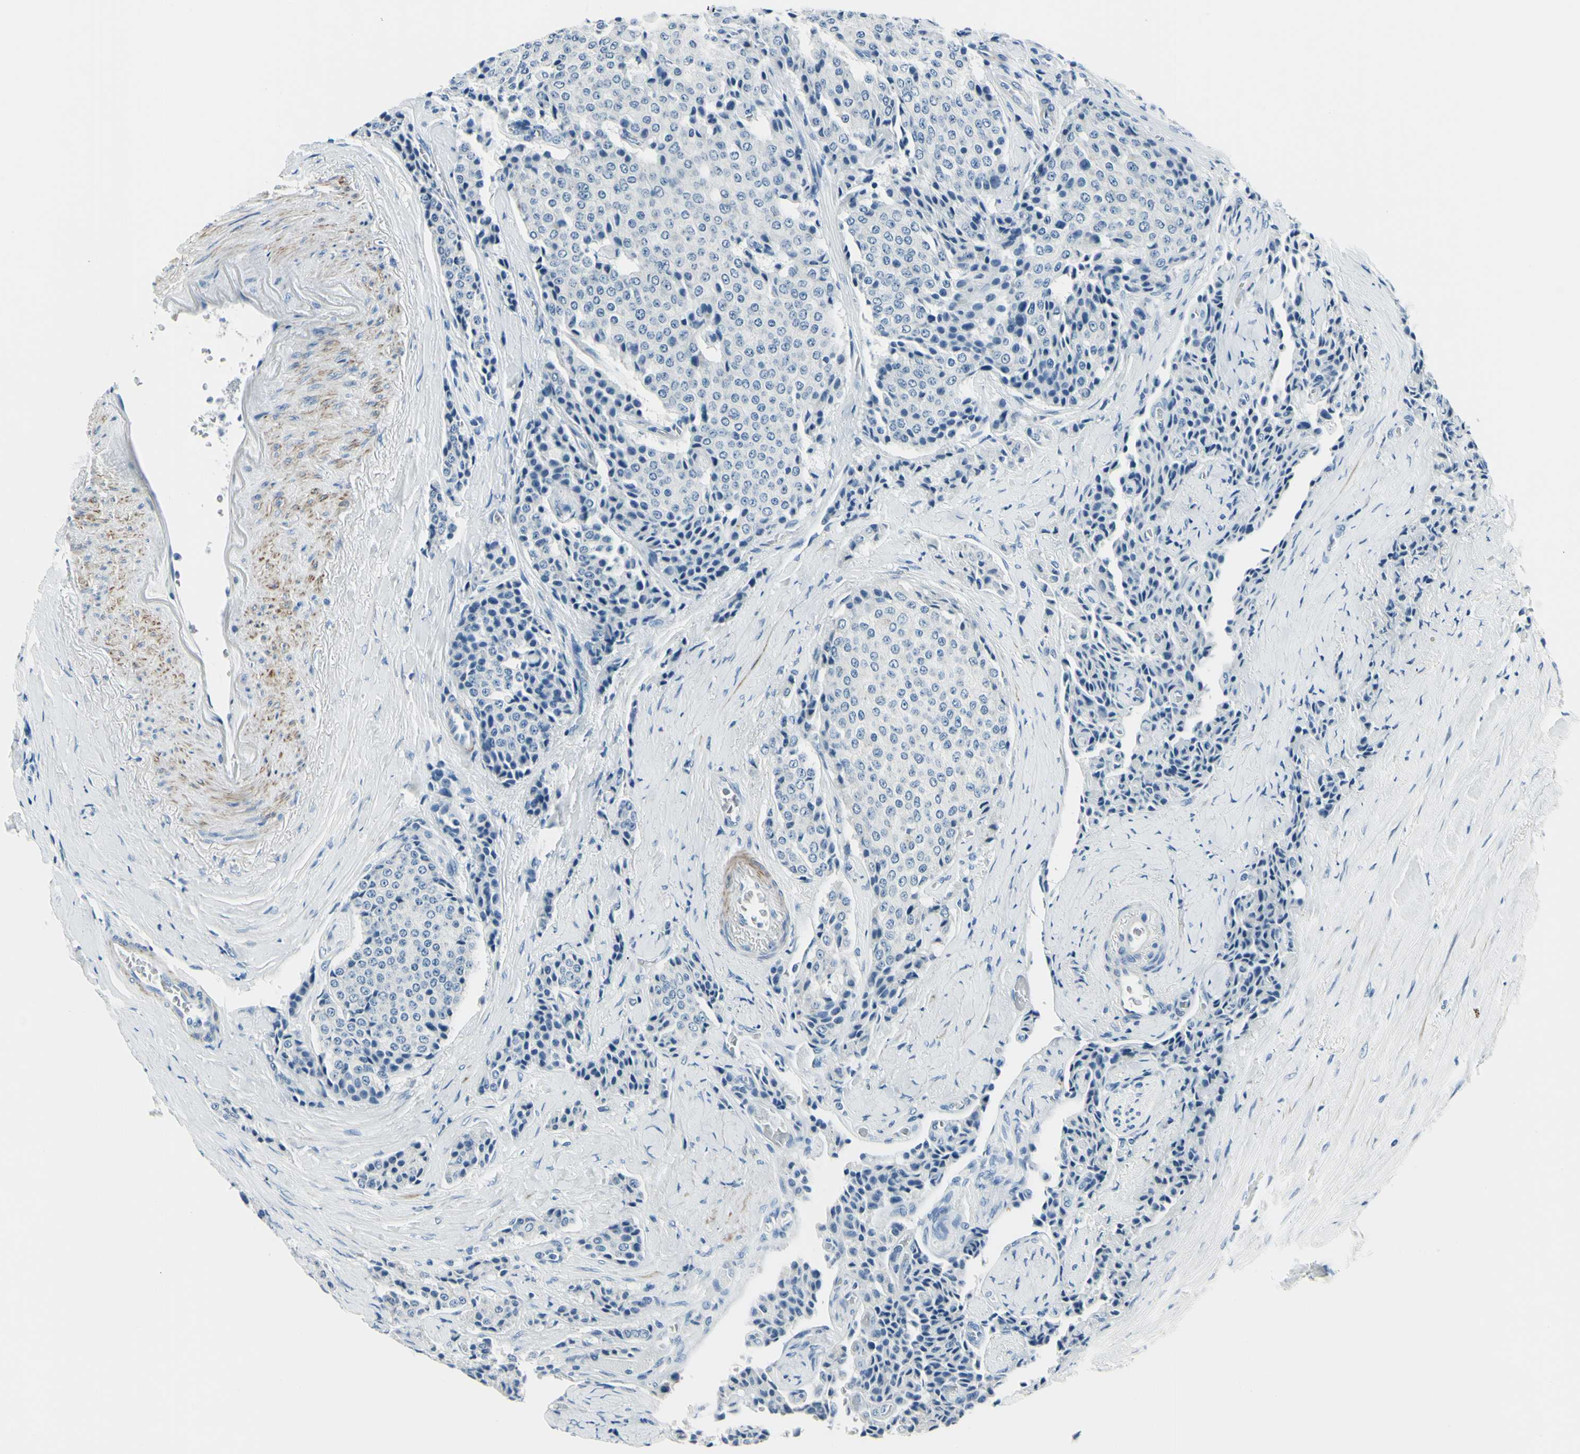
{"staining": {"intensity": "negative", "quantity": "none", "location": "none"}, "tissue": "carcinoid", "cell_type": "Tumor cells", "image_type": "cancer", "snomed": [{"axis": "morphology", "description": "Carcinoid, malignant, NOS"}, {"axis": "topography", "description": "Colon"}], "caption": "Tumor cells show no significant expression in malignant carcinoid. (Immunohistochemistry (ihc), brightfield microscopy, high magnification).", "gene": "CDH15", "patient": {"sex": "female", "age": 61}}